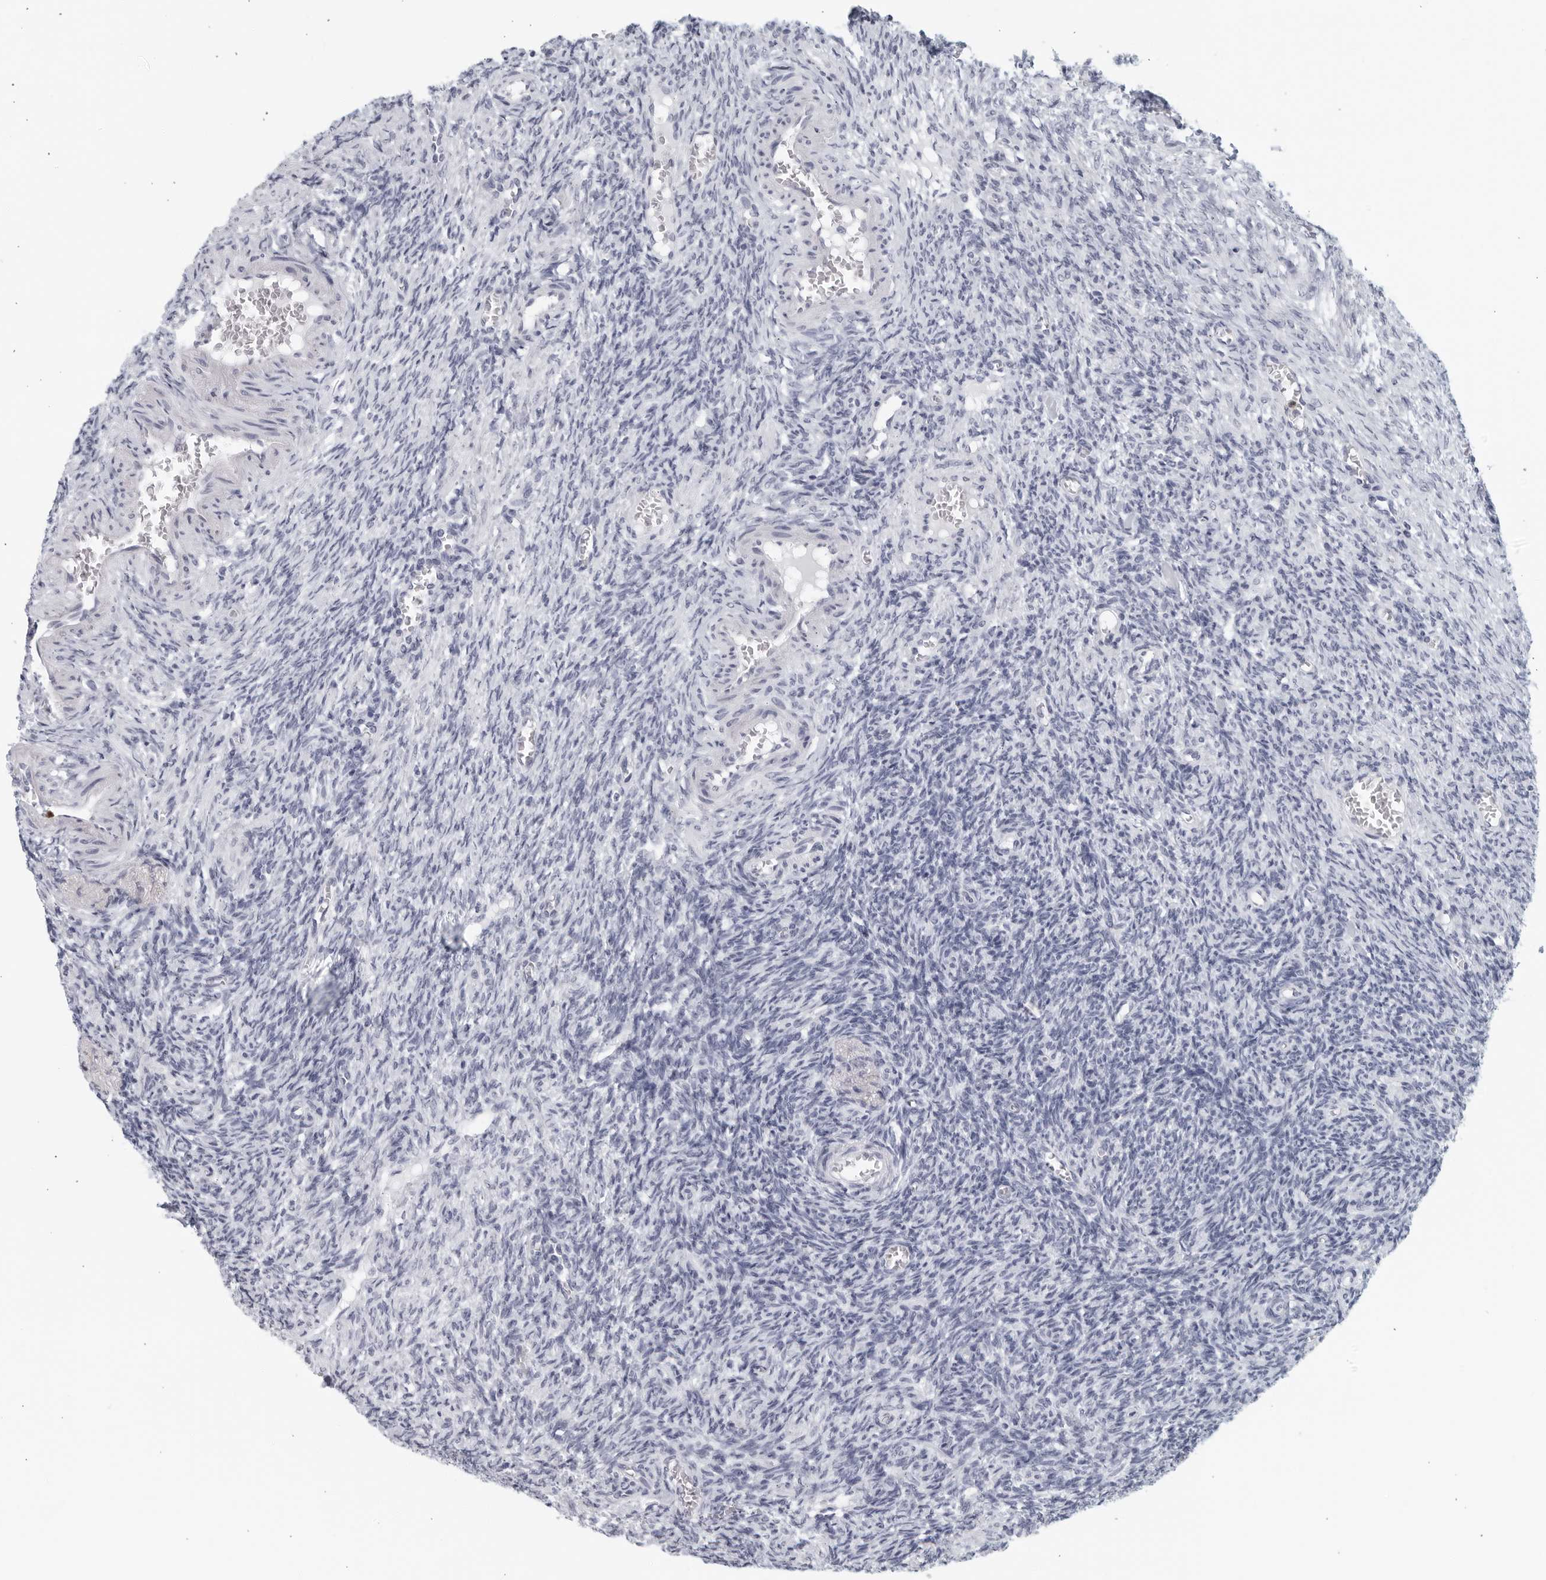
{"staining": {"intensity": "negative", "quantity": "none", "location": "none"}, "tissue": "ovary", "cell_type": "Follicle cells", "image_type": "normal", "snomed": [{"axis": "morphology", "description": "Normal tissue, NOS"}, {"axis": "topography", "description": "Ovary"}], "caption": "IHC of normal human ovary exhibits no positivity in follicle cells.", "gene": "KLK7", "patient": {"sex": "female", "age": 27}}